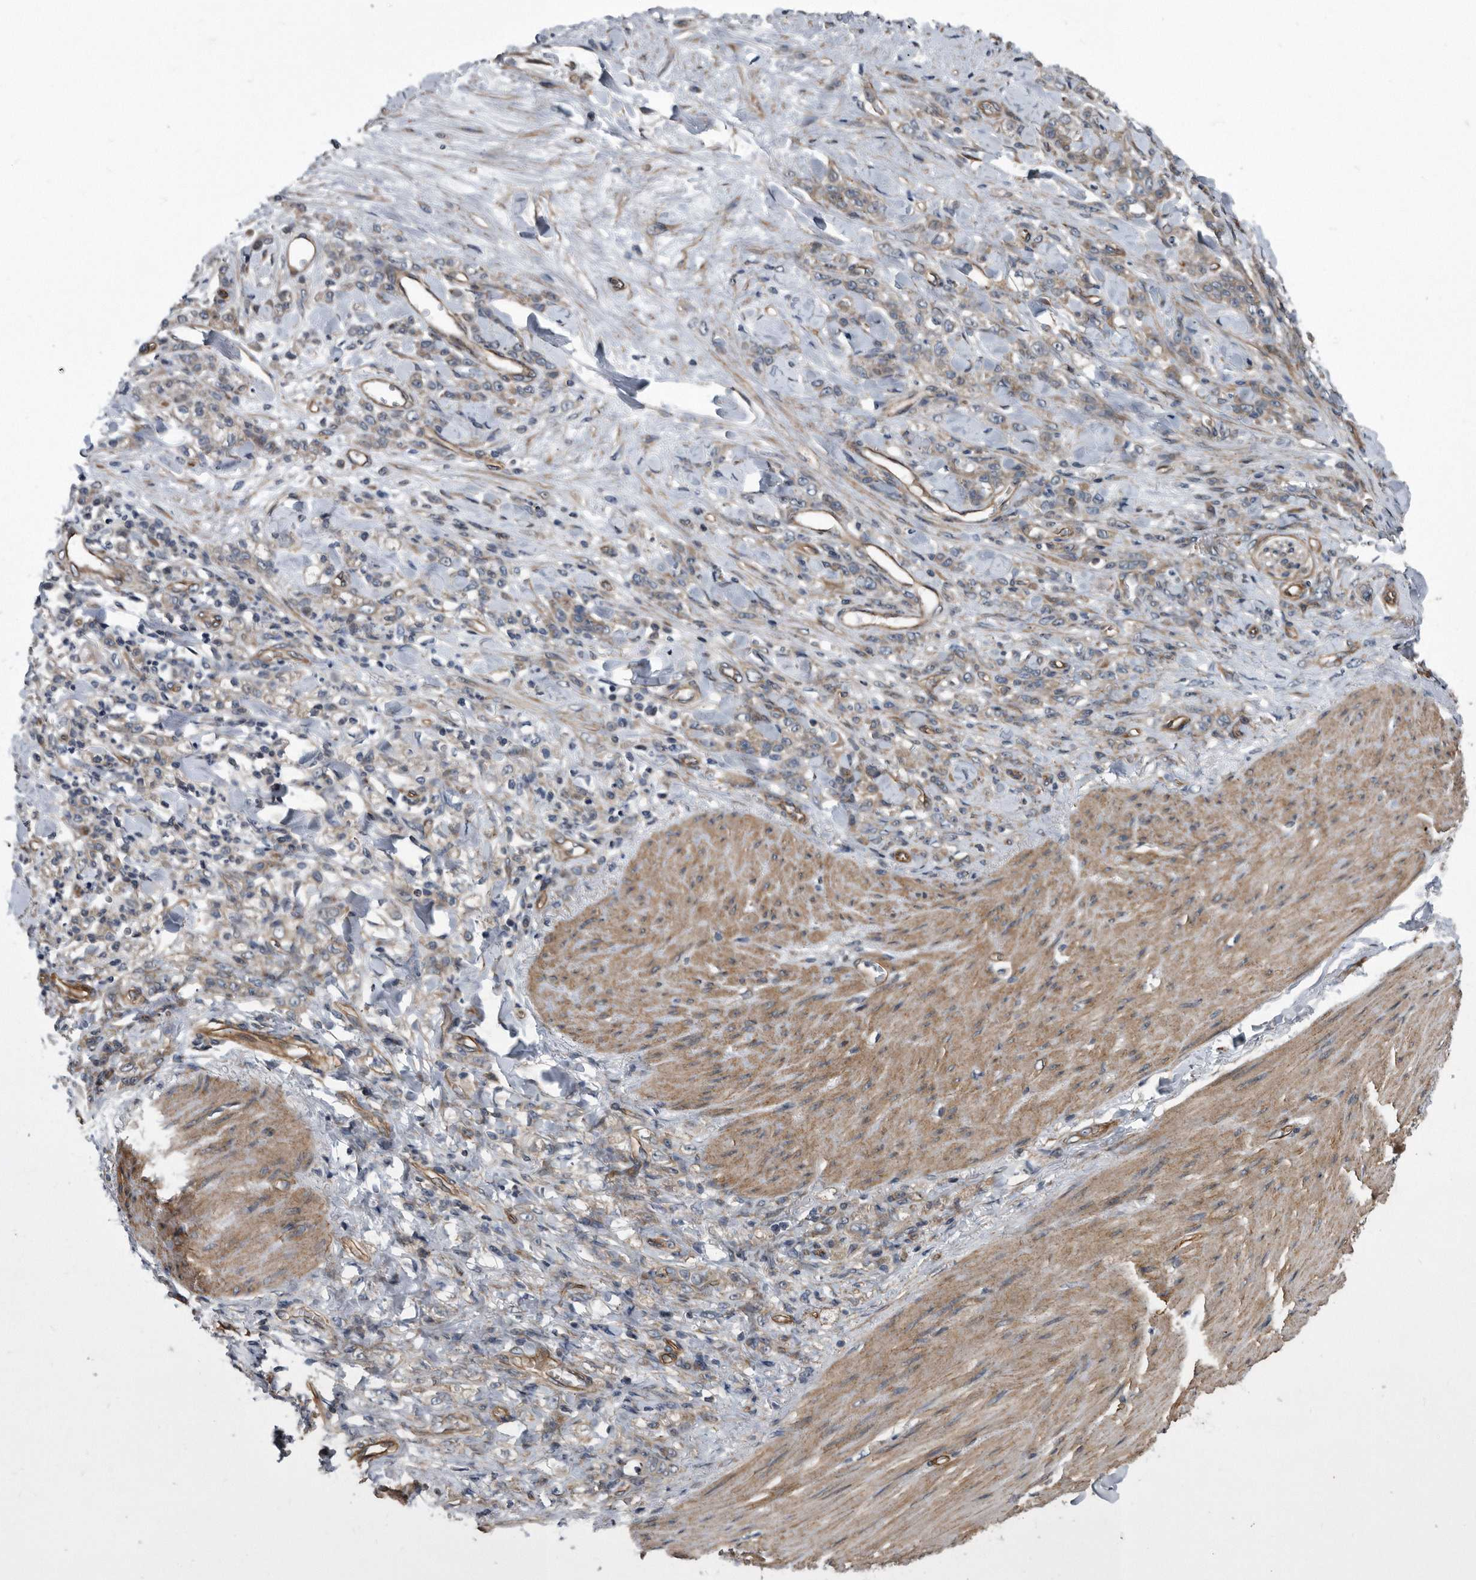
{"staining": {"intensity": "negative", "quantity": "none", "location": "none"}, "tissue": "stomach cancer", "cell_type": "Tumor cells", "image_type": "cancer", "snomed": [{"axis": "morphology", "description": "Normal tissue, NOS"}, {"axis": "morphology", "description": "Adenocarcinoma, NOS"}, {"axis": "topography", "description": "Stomach"}], "caption": "Stomach cancer (adenocarcinoma) was stained to show a protein in brown. There is no significant staining in tumor cells.", "gene": "ARMCX1", "patient": {"sex": "male", "age": 82}}